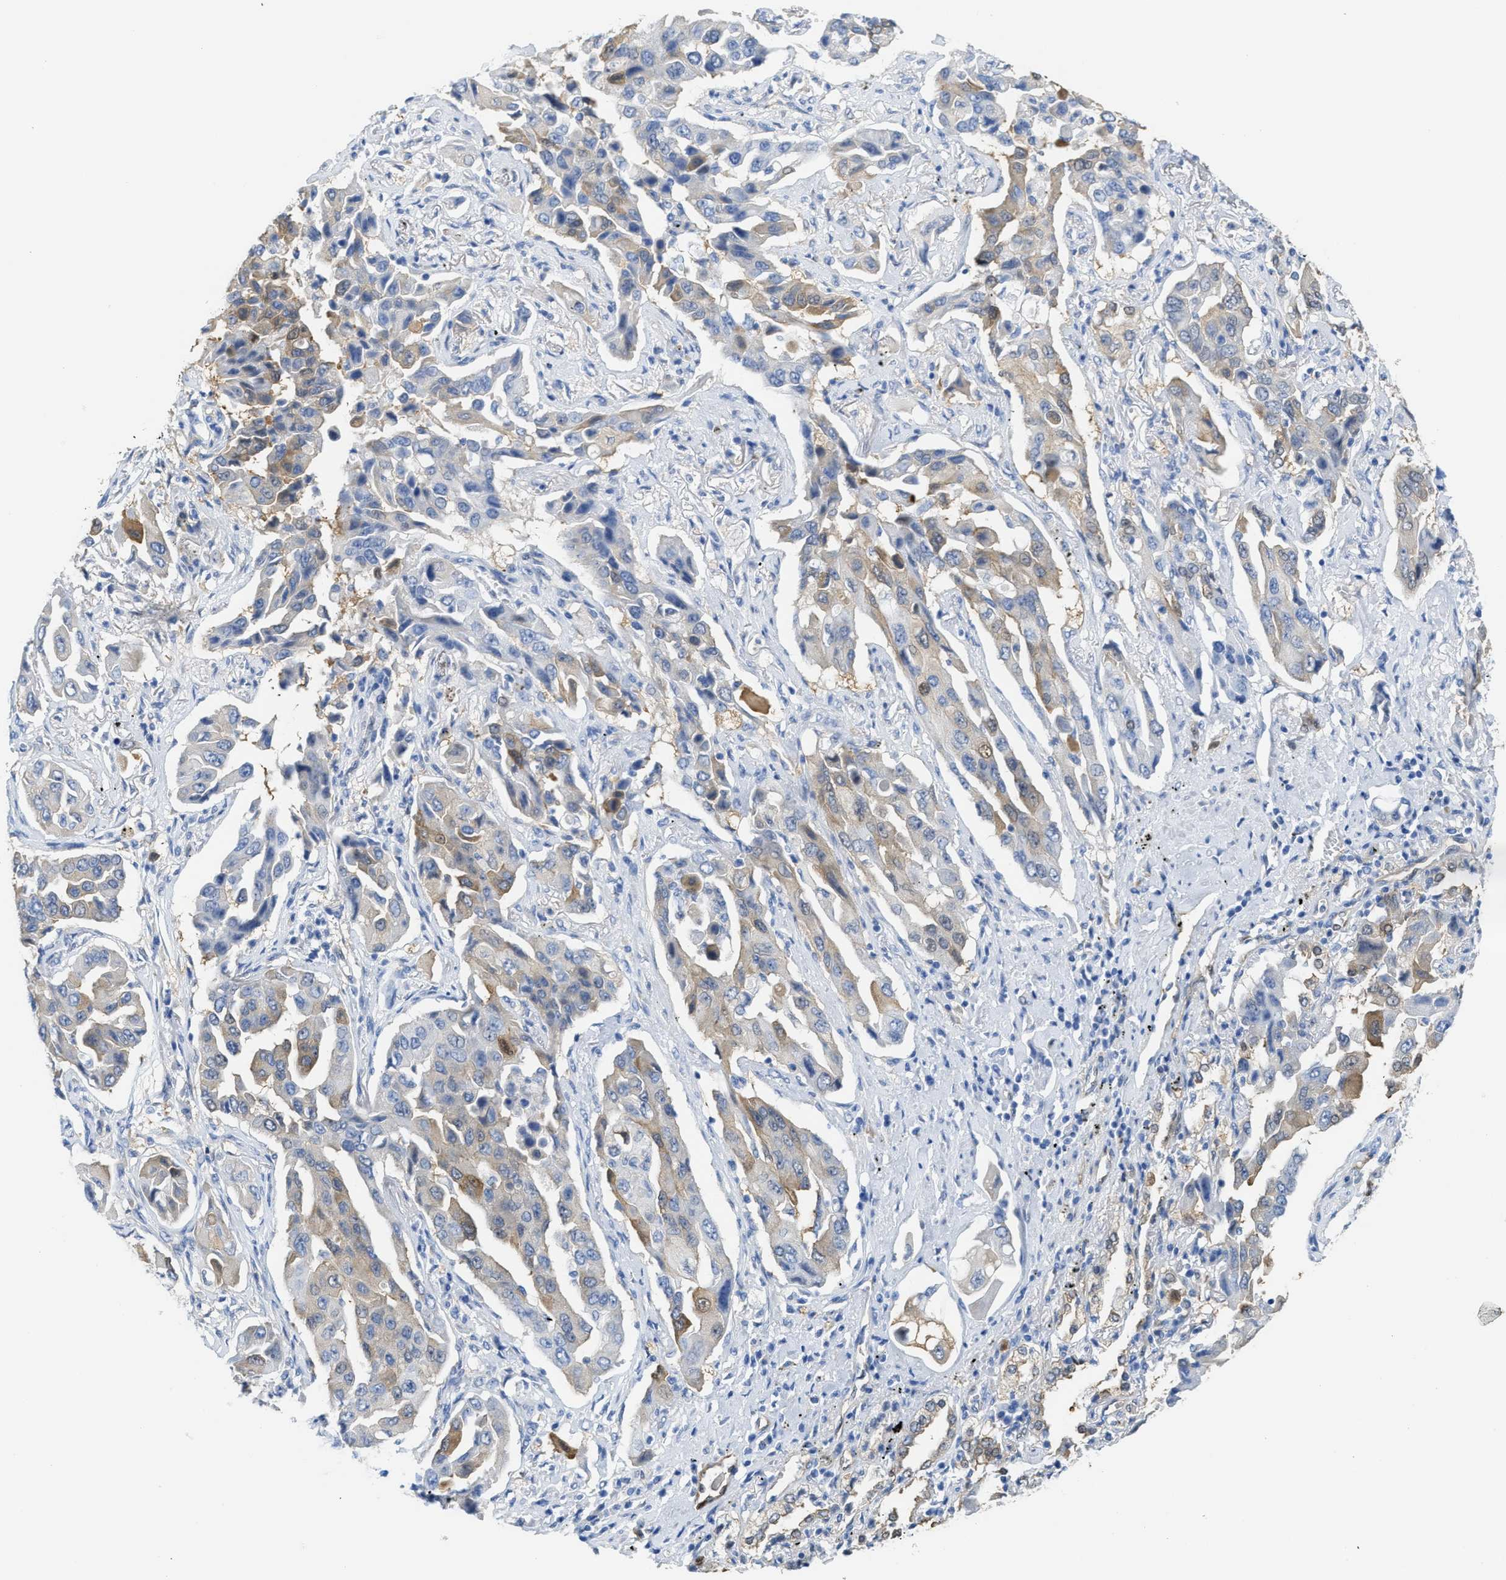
{"staining": {"intensity": "weak", "quantity": "25%-75%", "location": "cytoplasmic/membranous"}, "tissue": "lung cancer", "cell_type": "Tumor cells", "image_type": "cancer", "snomed": [{"axis": "morphology", "description": "Adenocarcinoma, NOS"}, {"axis": "topography", "description": "Lung"}], "caption": "Immunohistochemical staining of human lung cancer (adenocarcinoma) demonstrates weak cytoplasmic/membranous protein staining in about 25%-75% of tumor cells.", "gene": "ASS1", "patient": {"sex": "female", "age": 65}}